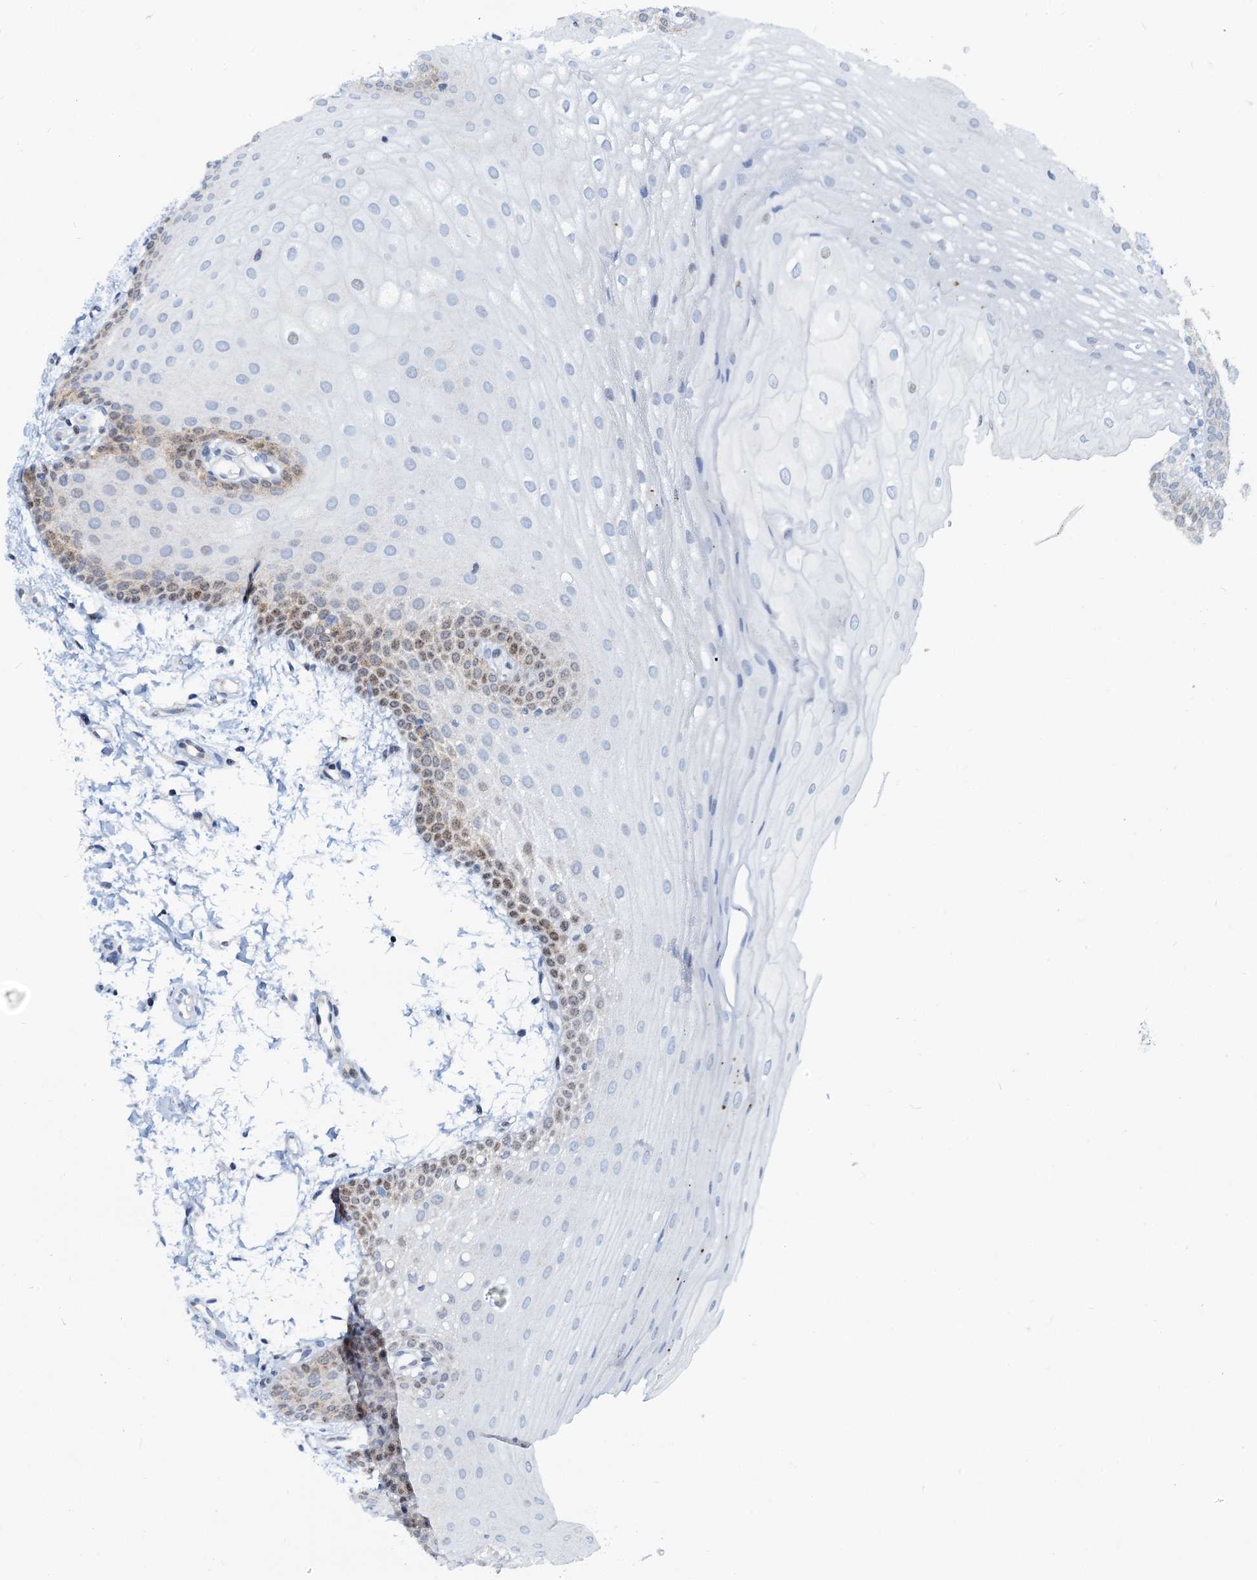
{"staining": {"intensity": "moderate", "quantity": "<25%", "location": "nuclear"}, "tissue": "oral mucosa", "cell_type": "Squamous epithelial cells", "image_type": "normal", "snomed": [{"axis": "morphology", "description": "Normal tissue, NOS"}, {"axis": "topography", "description": "Oral tissue"}], "caption": "The histopathology image reveals immunohistochemical staining of benign oral mucosa. There is moderate nuclear positivity is seen in about <25% of squamous epithelial cells. (Brightfield microscopy of DAB IHC at high magnification).", "gene": "PTGES3", "patient": {"sex": "male", "age": 68}}